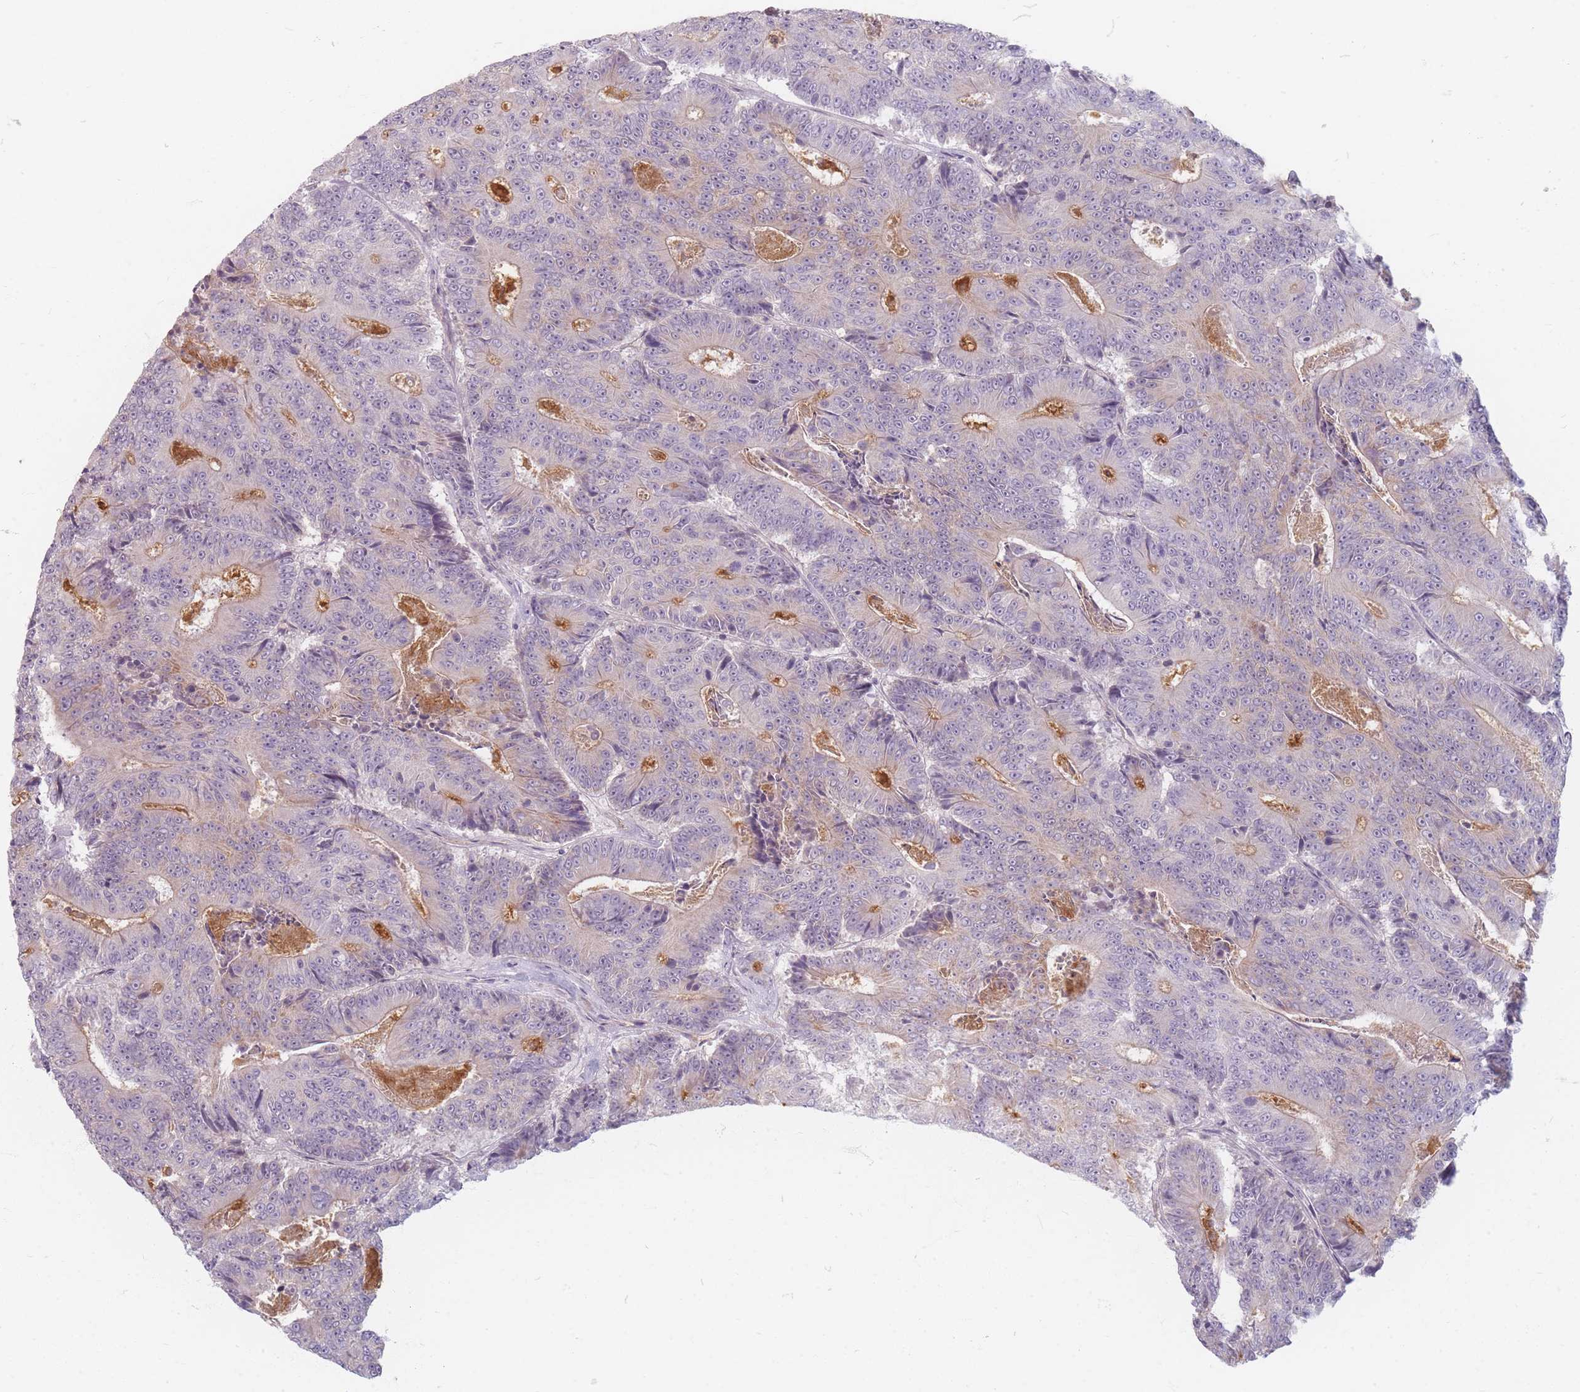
{"staining": {"intensity": "negative", "quantity": "none", "location": "none"}, "tissue": "colorectal cancer", "cell_type": "Tumor cells", "image_type": "cancer", "snomed": [{"axis": "morphology", "description": "Adenocarcinoma, NOS"}, {"axis": "topography", "description": "Colon"}], "caption": "Human colorectal cancer (adenocarcinoma) stained for a protein using IHC demonstrates no staining in tumor cells.", "gene": "CHCHD7", "patient": {"sex": "male", "age": 83}}